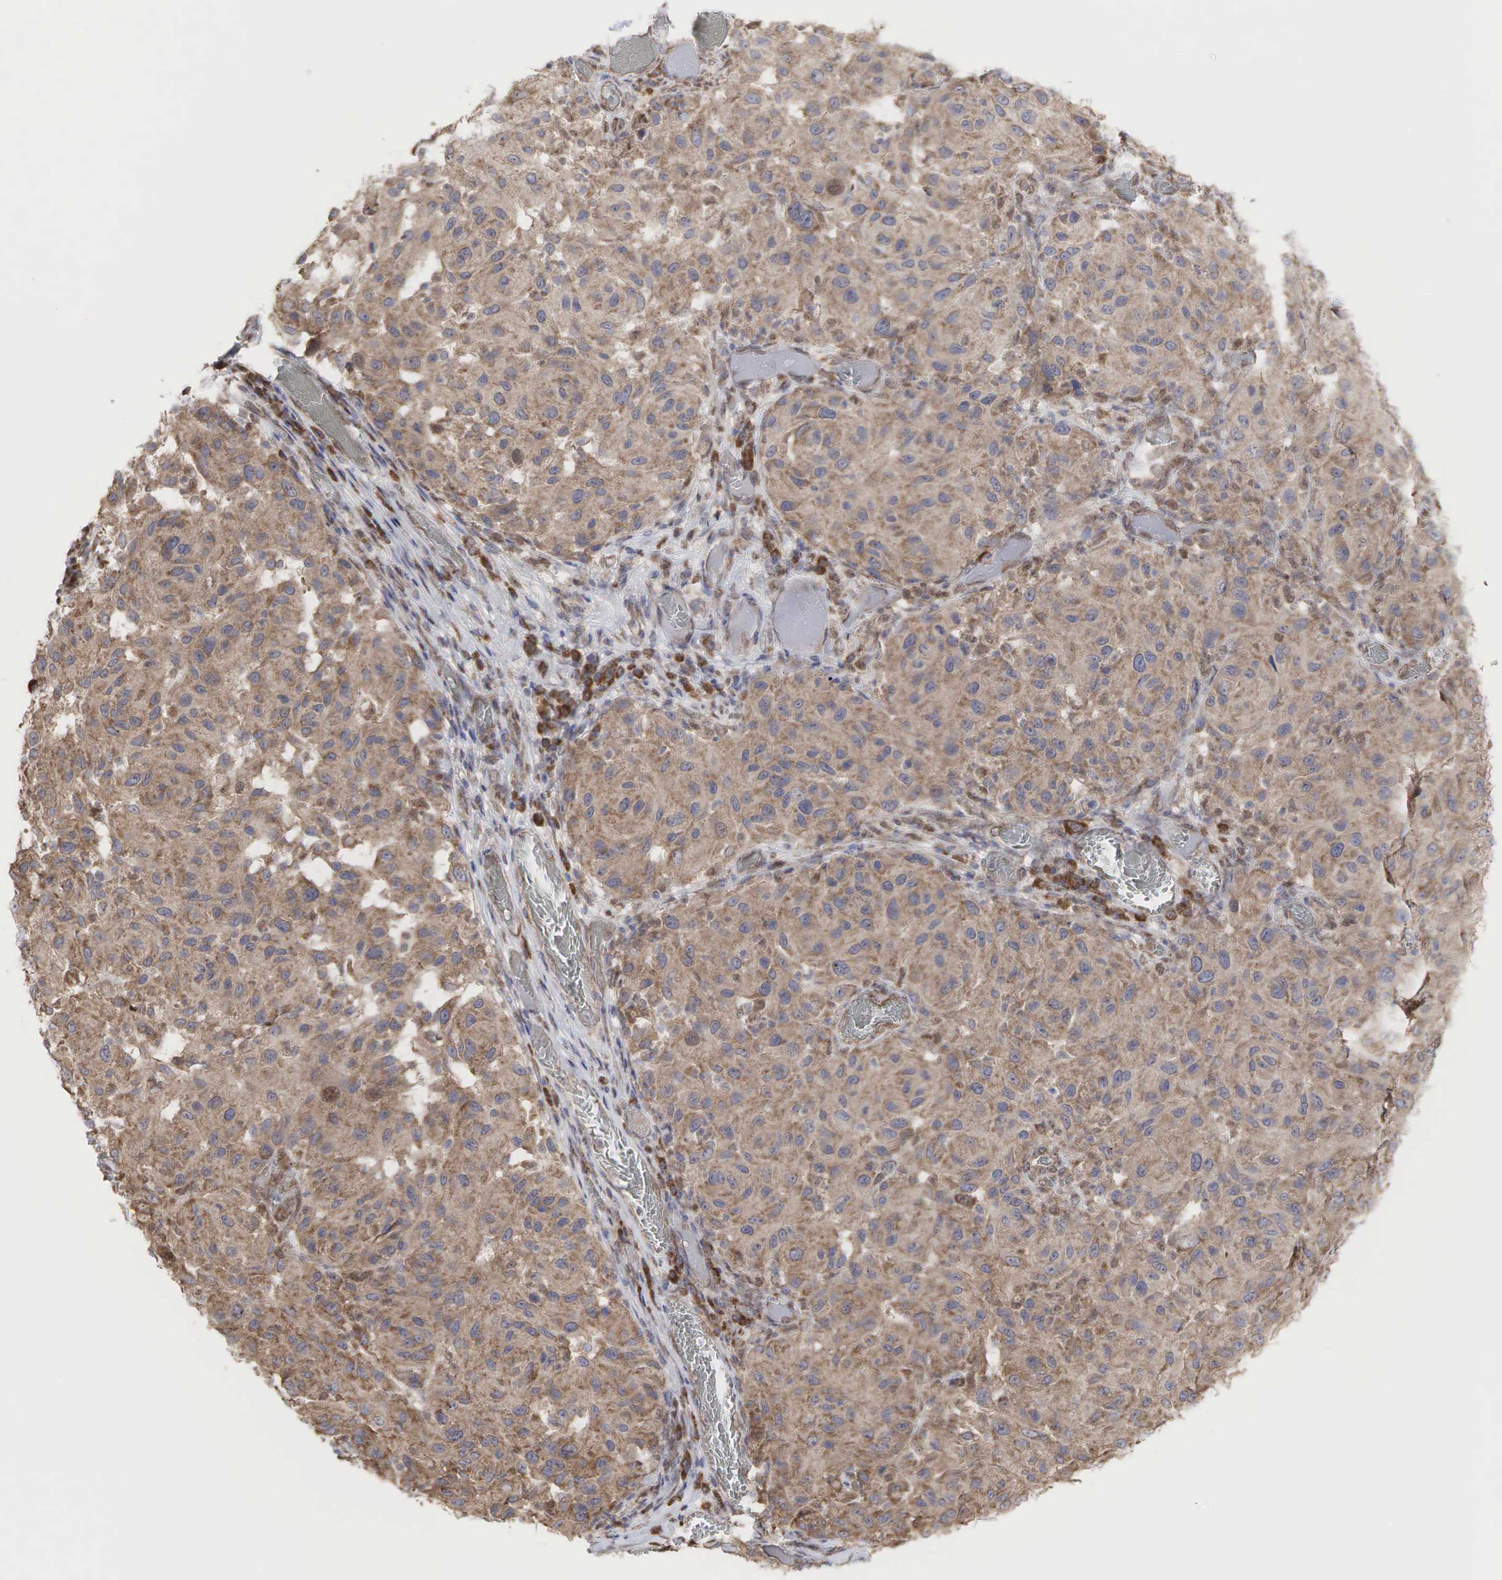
{"staining": {"intensity": "weak", "quantity": ">75%", "location": "cytoplasmic/membranous"}, "tissue": "melanoma", "cell_type": "Tumor cells", "image_type": "cancer", "snomed": [{"axis": "morphology", "description": "Malignant melanoma, NOS"}, {"axis": "topography", "description": "Skin"}], "caption": "Protein analysis of malignant melanoma tissue reveals weak cytoplasmic/membranous expression in about >75% of tumor cells.", "gene": "PABPC5", "patient": {"sex": "female", "age": 77}}